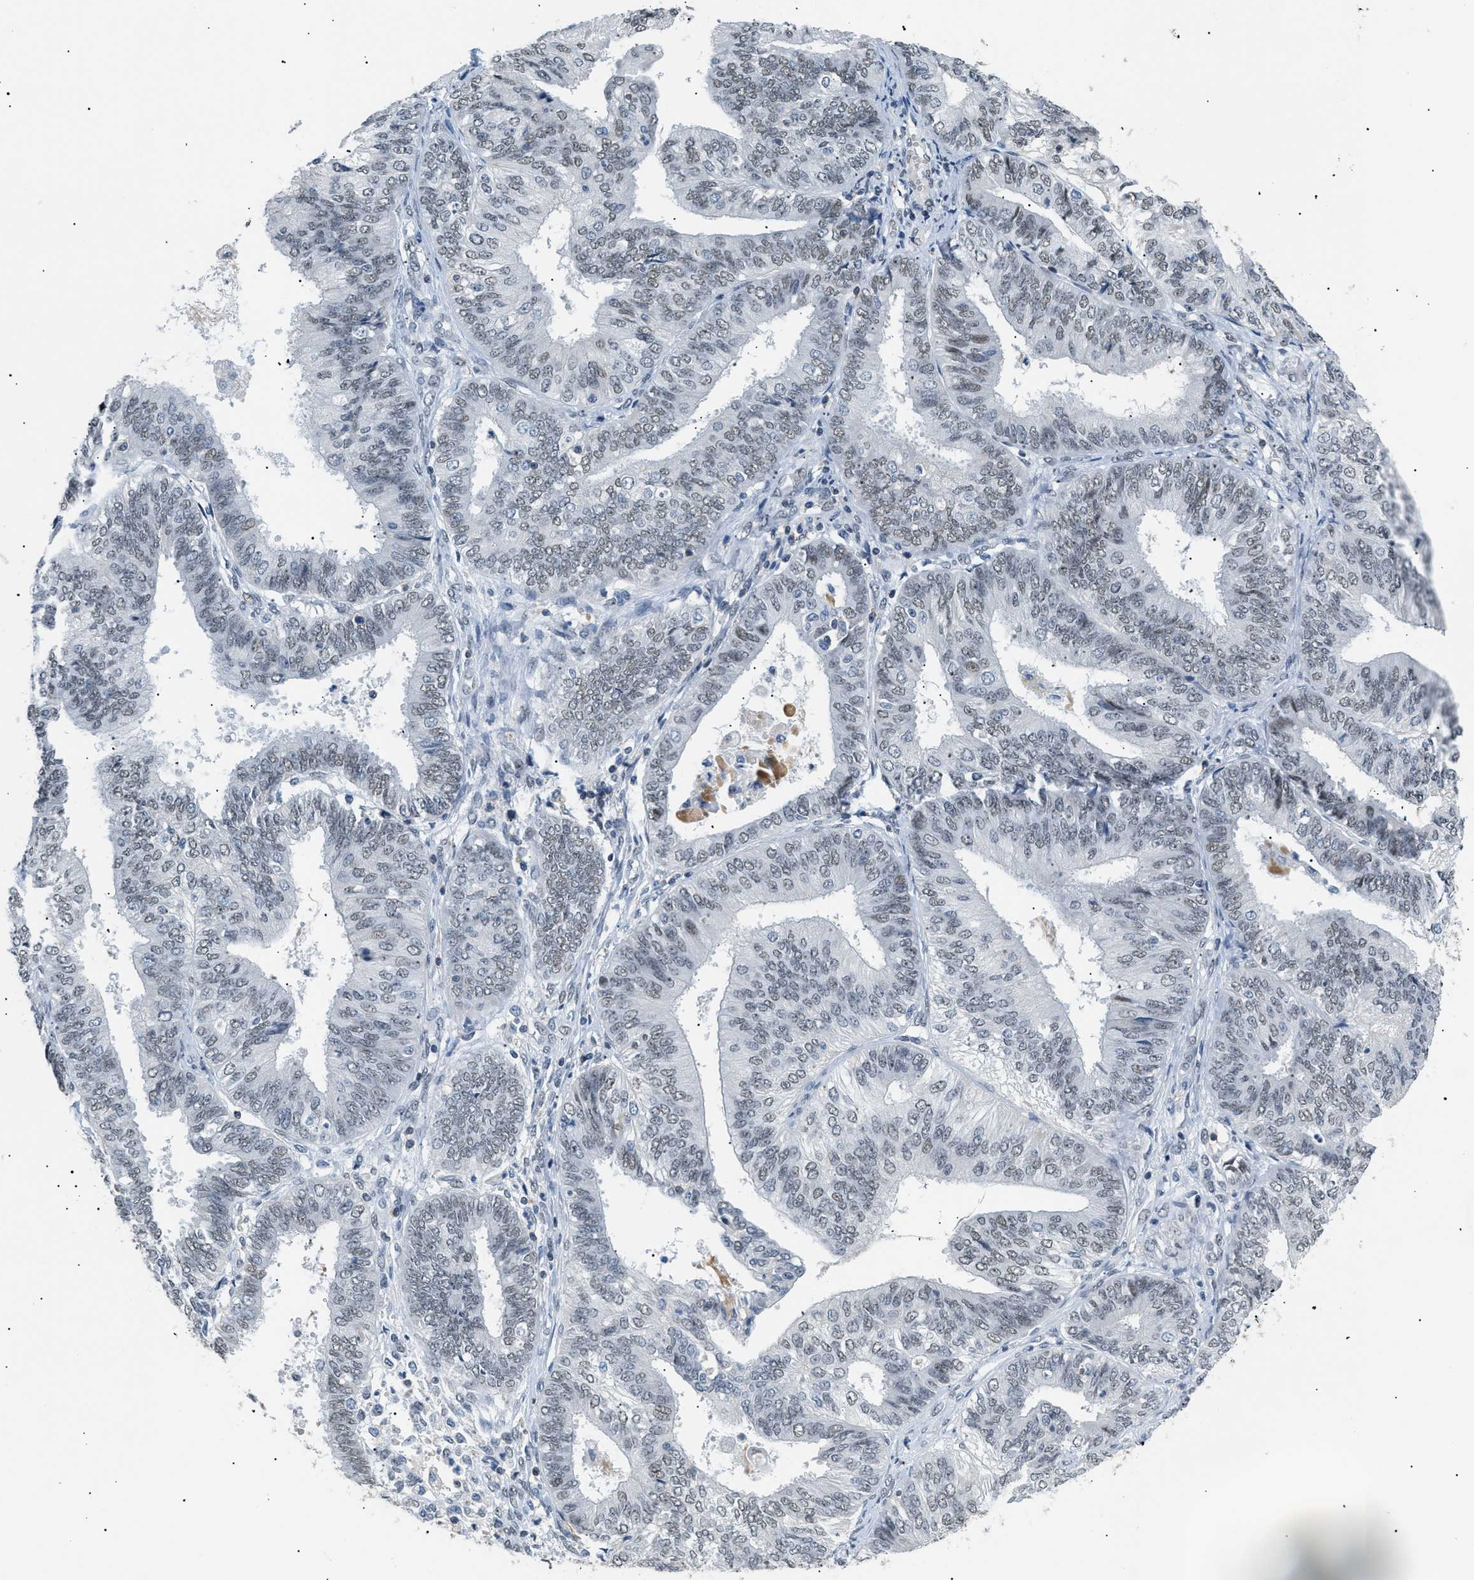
{"staining": {"intensity": "weak", "quantity": "25%-75%", "location": "nuclear"}, "tissue": "endometrial cancer", "cell_type": "Tumor cells", "image_type": "cancer", "snomed": [{"axis": "morphology", "description": "Adenocarcinoma, NOS"}, {"axis": "topography", "description": "Endometrium"}], "caption": "Endometrial cancer (adenocarcinoma) tissue shows weak nuclear staining in approximately 25%-75% of tumor cells Using DAB (brown) and hematoxylin (blue) stains, captured at high magnification using brightfield microscopy.", "gene": "KCNC3", "patient": {"sex": "female", "age": 58}}